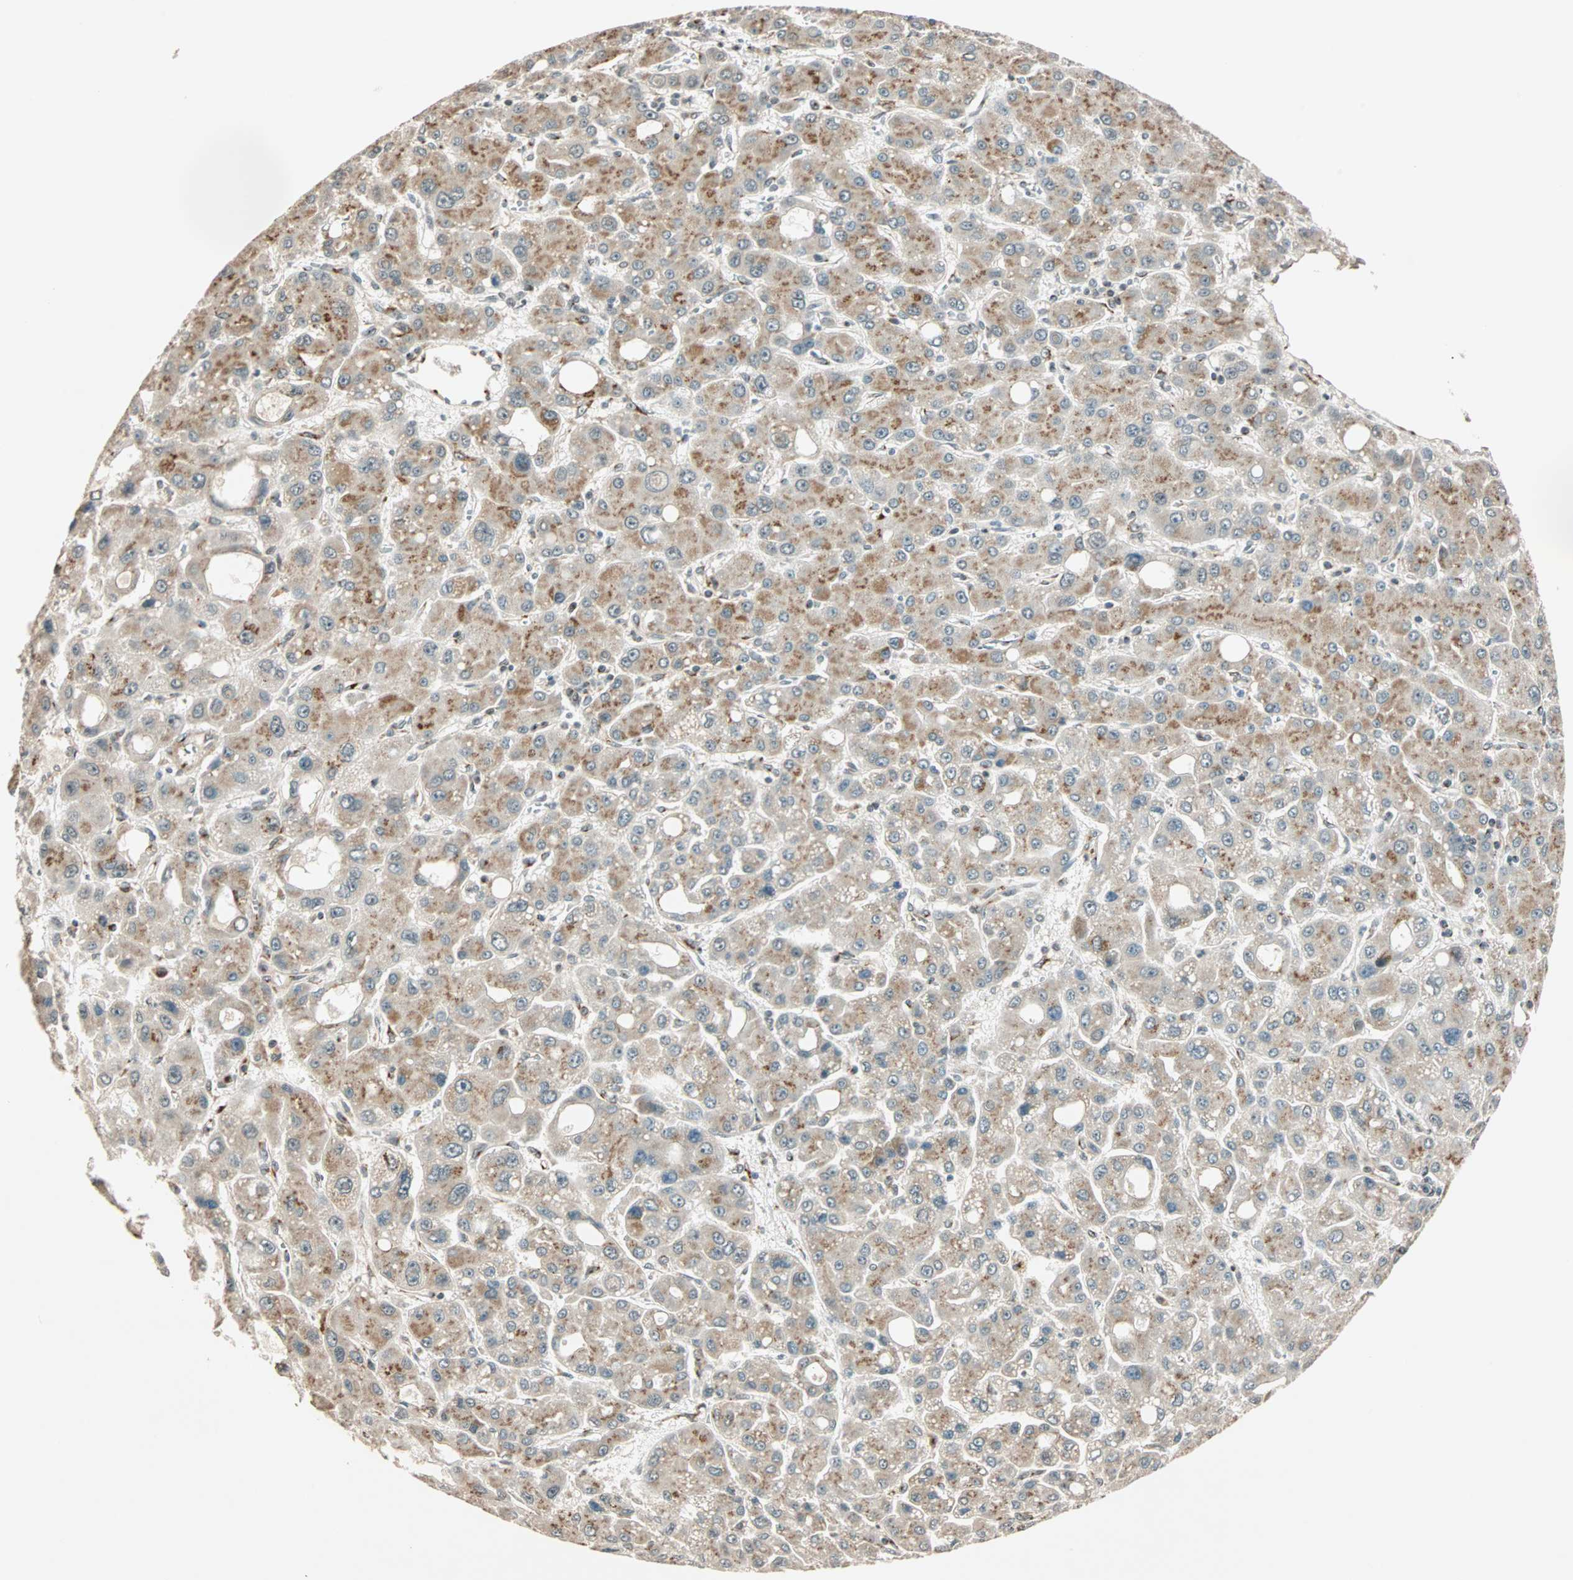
{"staining": {"intensity": "moderate", "quantity": "25%-75%", "location": "cytoplasmic/membranous"}, "tissue": "liver cancer", "cell_type": "Tumor cells", "image_type": "cancer", "snomed": [{"axis": "morphology", "description": "Carcinoma, Hepatocellular, NOS"}, {"axis": "topography", "description": "Liver"}], "caption": "IHC (DAB) staining of human liver hepatocellular carcinoma demonstrates moderate cytoplasmic/membranous protein staining in about 25%-75% of tumor cells.", "gene": "PRDM2", "patient": {"sex": "male", "age": 55}}